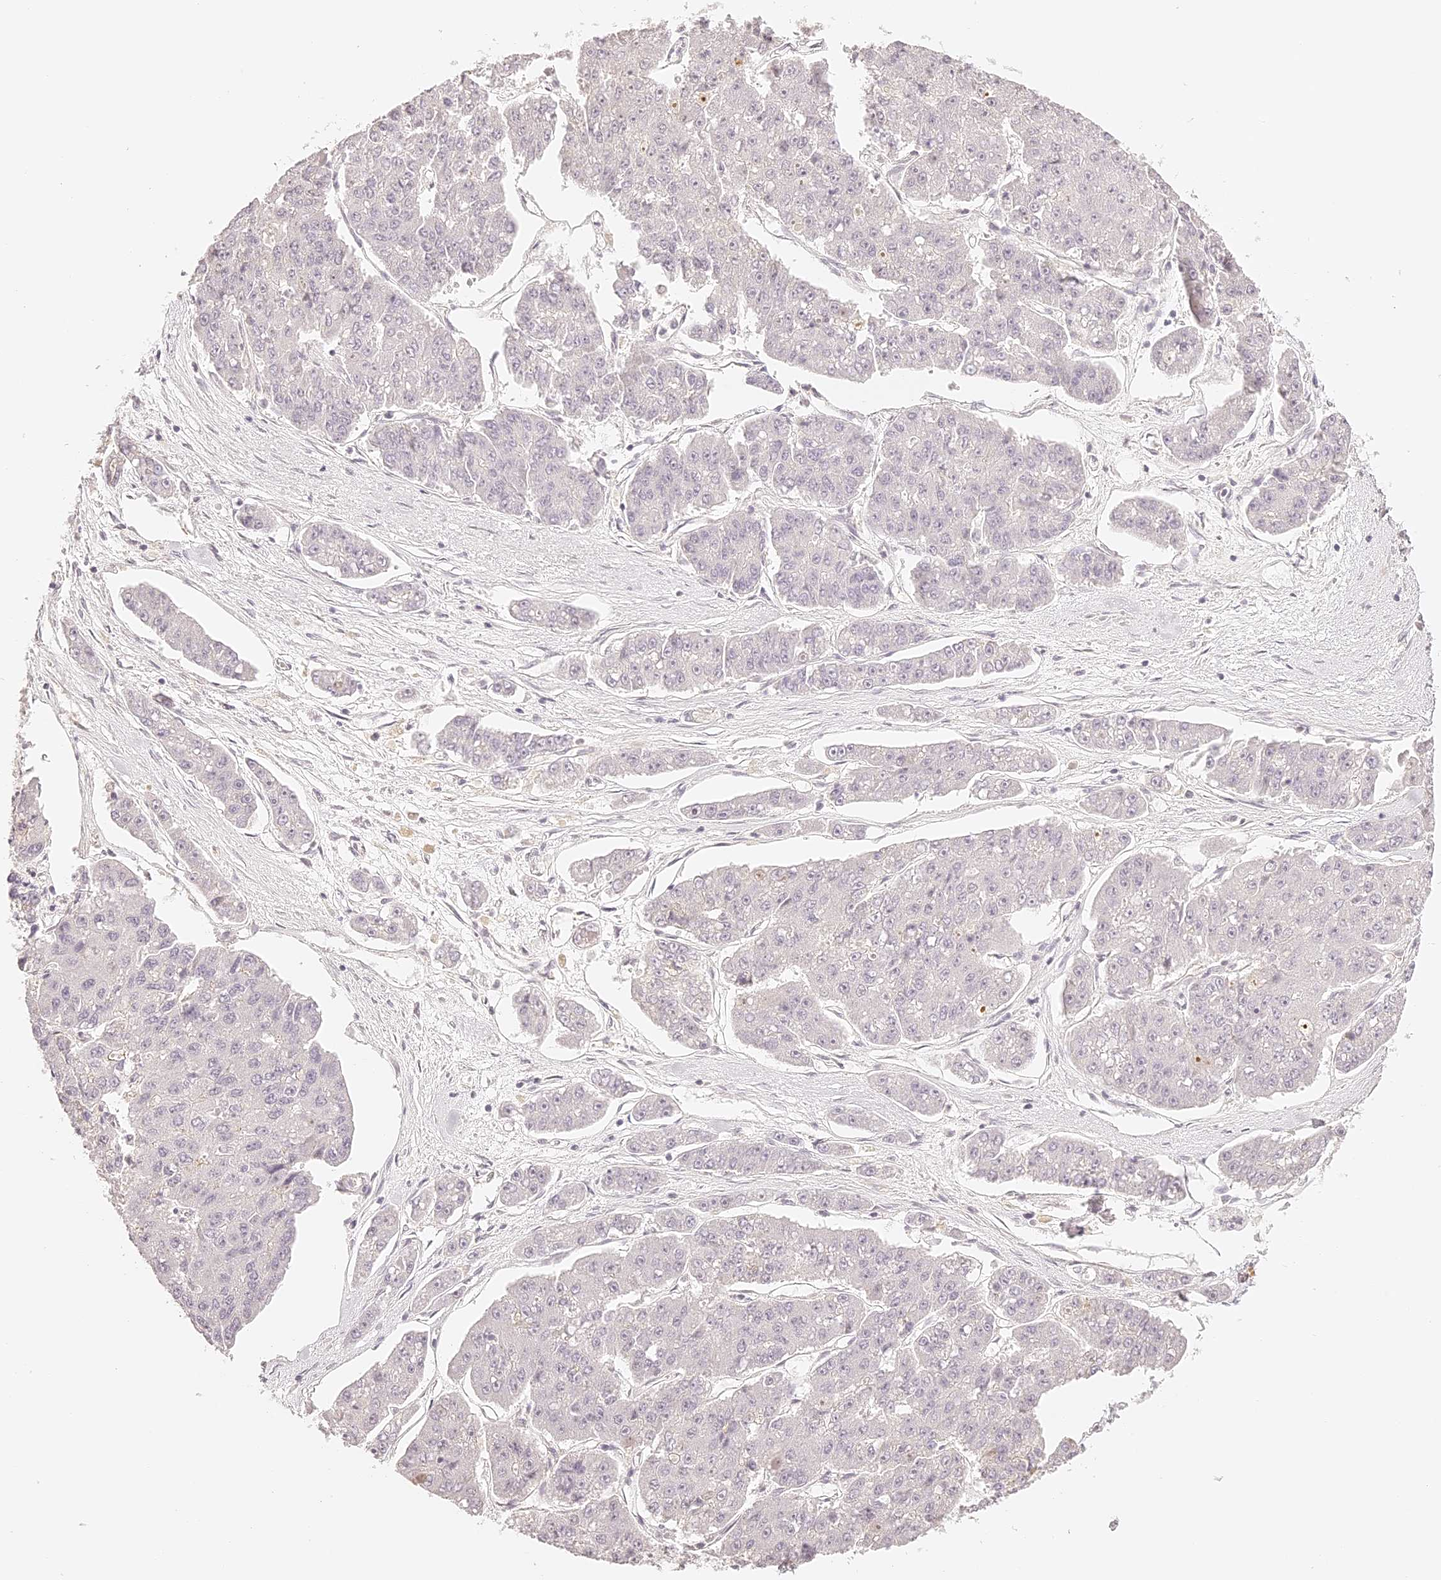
{"staining": {"intensity": "negative", "quantity": "none", "location": "none"}, "tissue": "pancreatic cancer", "cell_type": "Tumor cells", "image_type": "cancer", "snomed": [{"axis": "morphology", "description": "Adenocarcinoma, NOS"}, {"axis": "topography", "description": "Pancreas"}], "caption": "Tumor cells are negative for brown protein staining in pancreatic adenocarcinoma.", "gene": "TRIM45", "patient": {"sex": "male", "age": 50}}